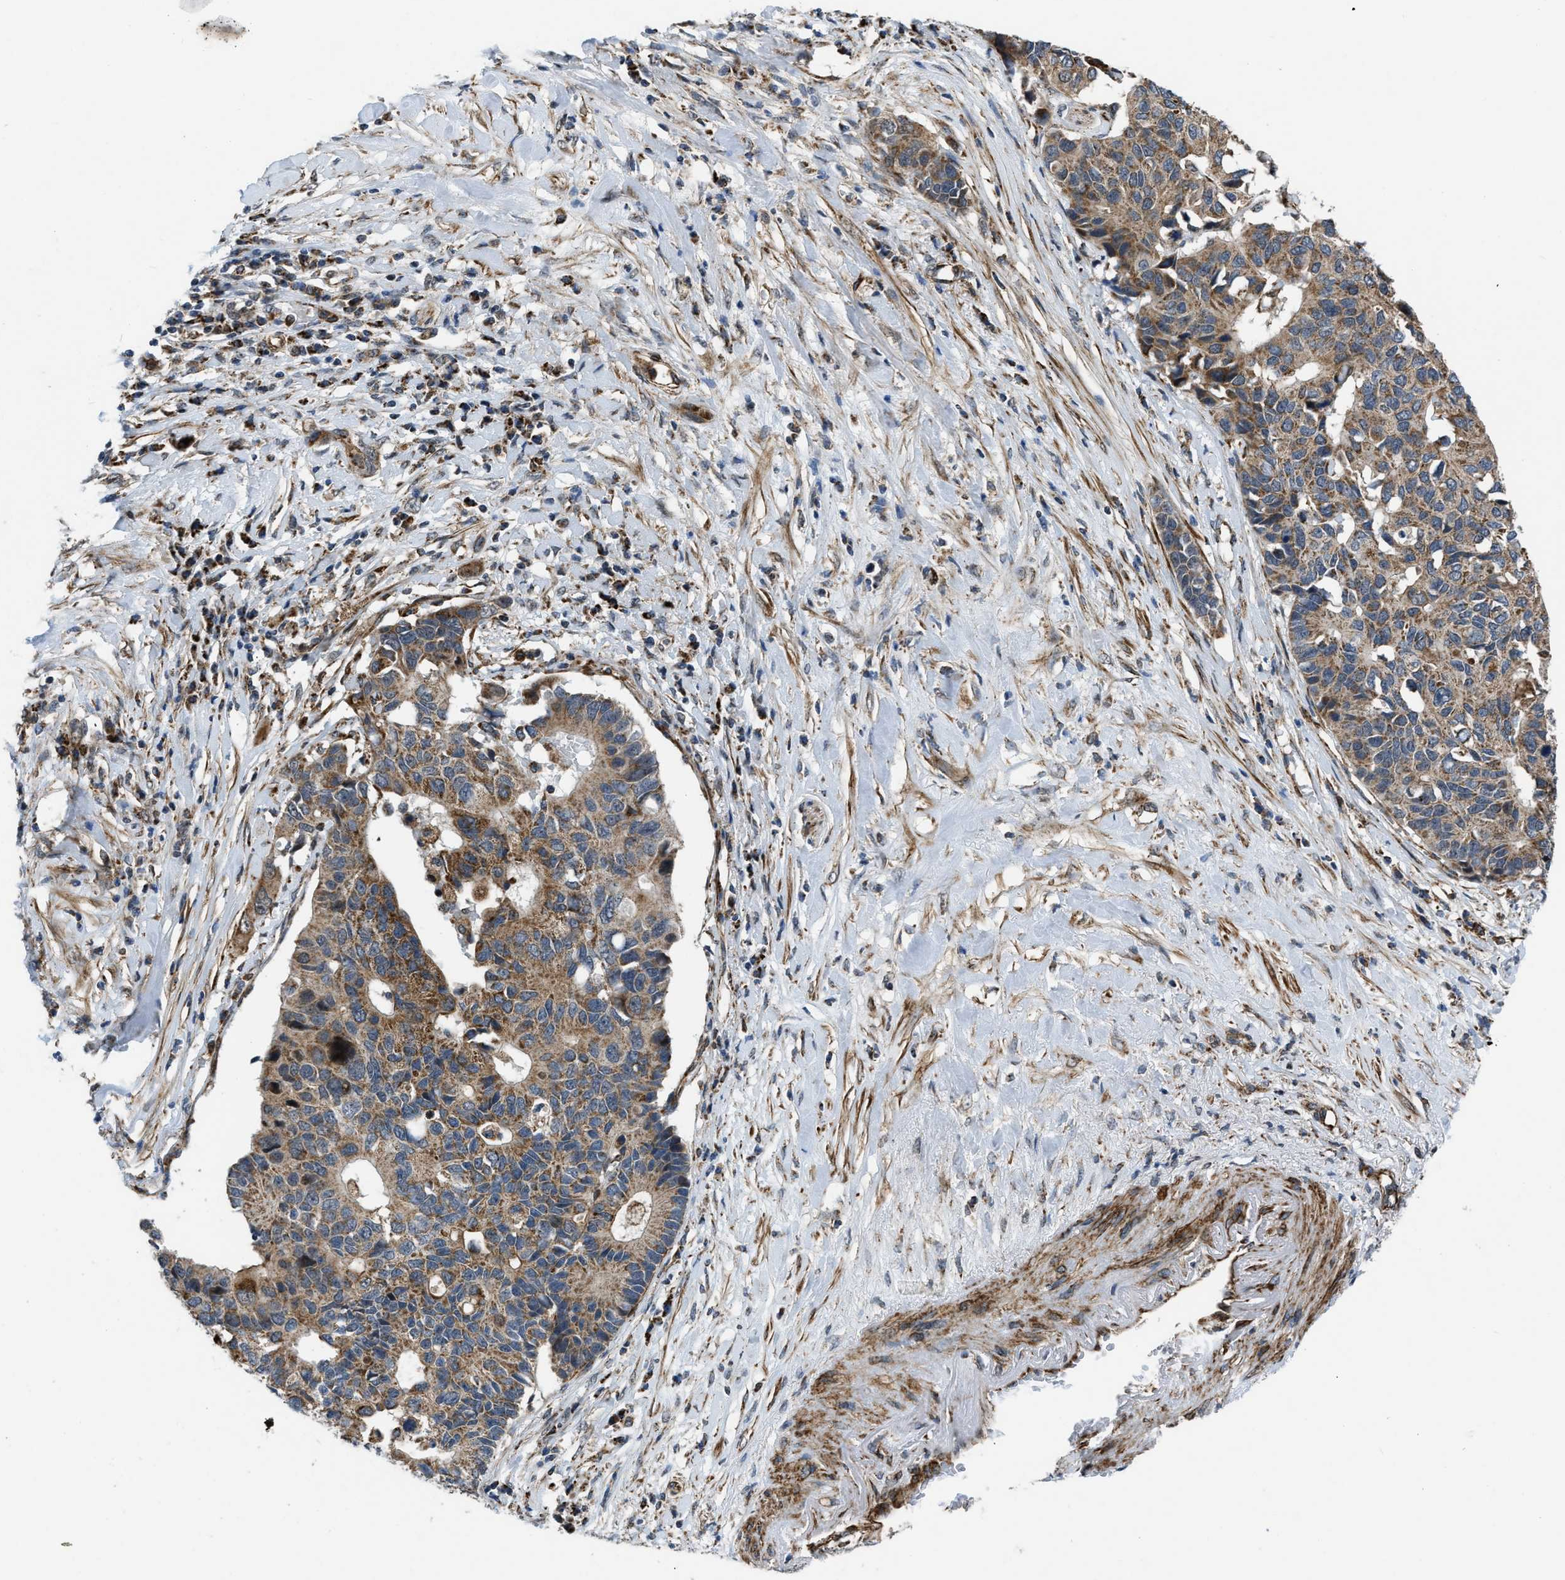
{"staining": {"intensity": "moderate", "quantity": ">75%", "location": "cytoplasmic/membranous"}, "tissue": "pancreatic cancer", "cell_type": "Tumor cells", "image_type": "cancer", "snomed": [{"axis": "morphology", "description": "Adenocarcinoma, NOS"}, {"axis": "topography", "description": "Pancreas"}], "caption": "A histopathology image showing moderate cytoplasmic/membranous positivity in approximately >75% of tumor cells in pancreatic cancer, as visualized by brown immunohistochemical staining.", "gene": "GSDME", "patient": {"sex": "female", "age": 56}}